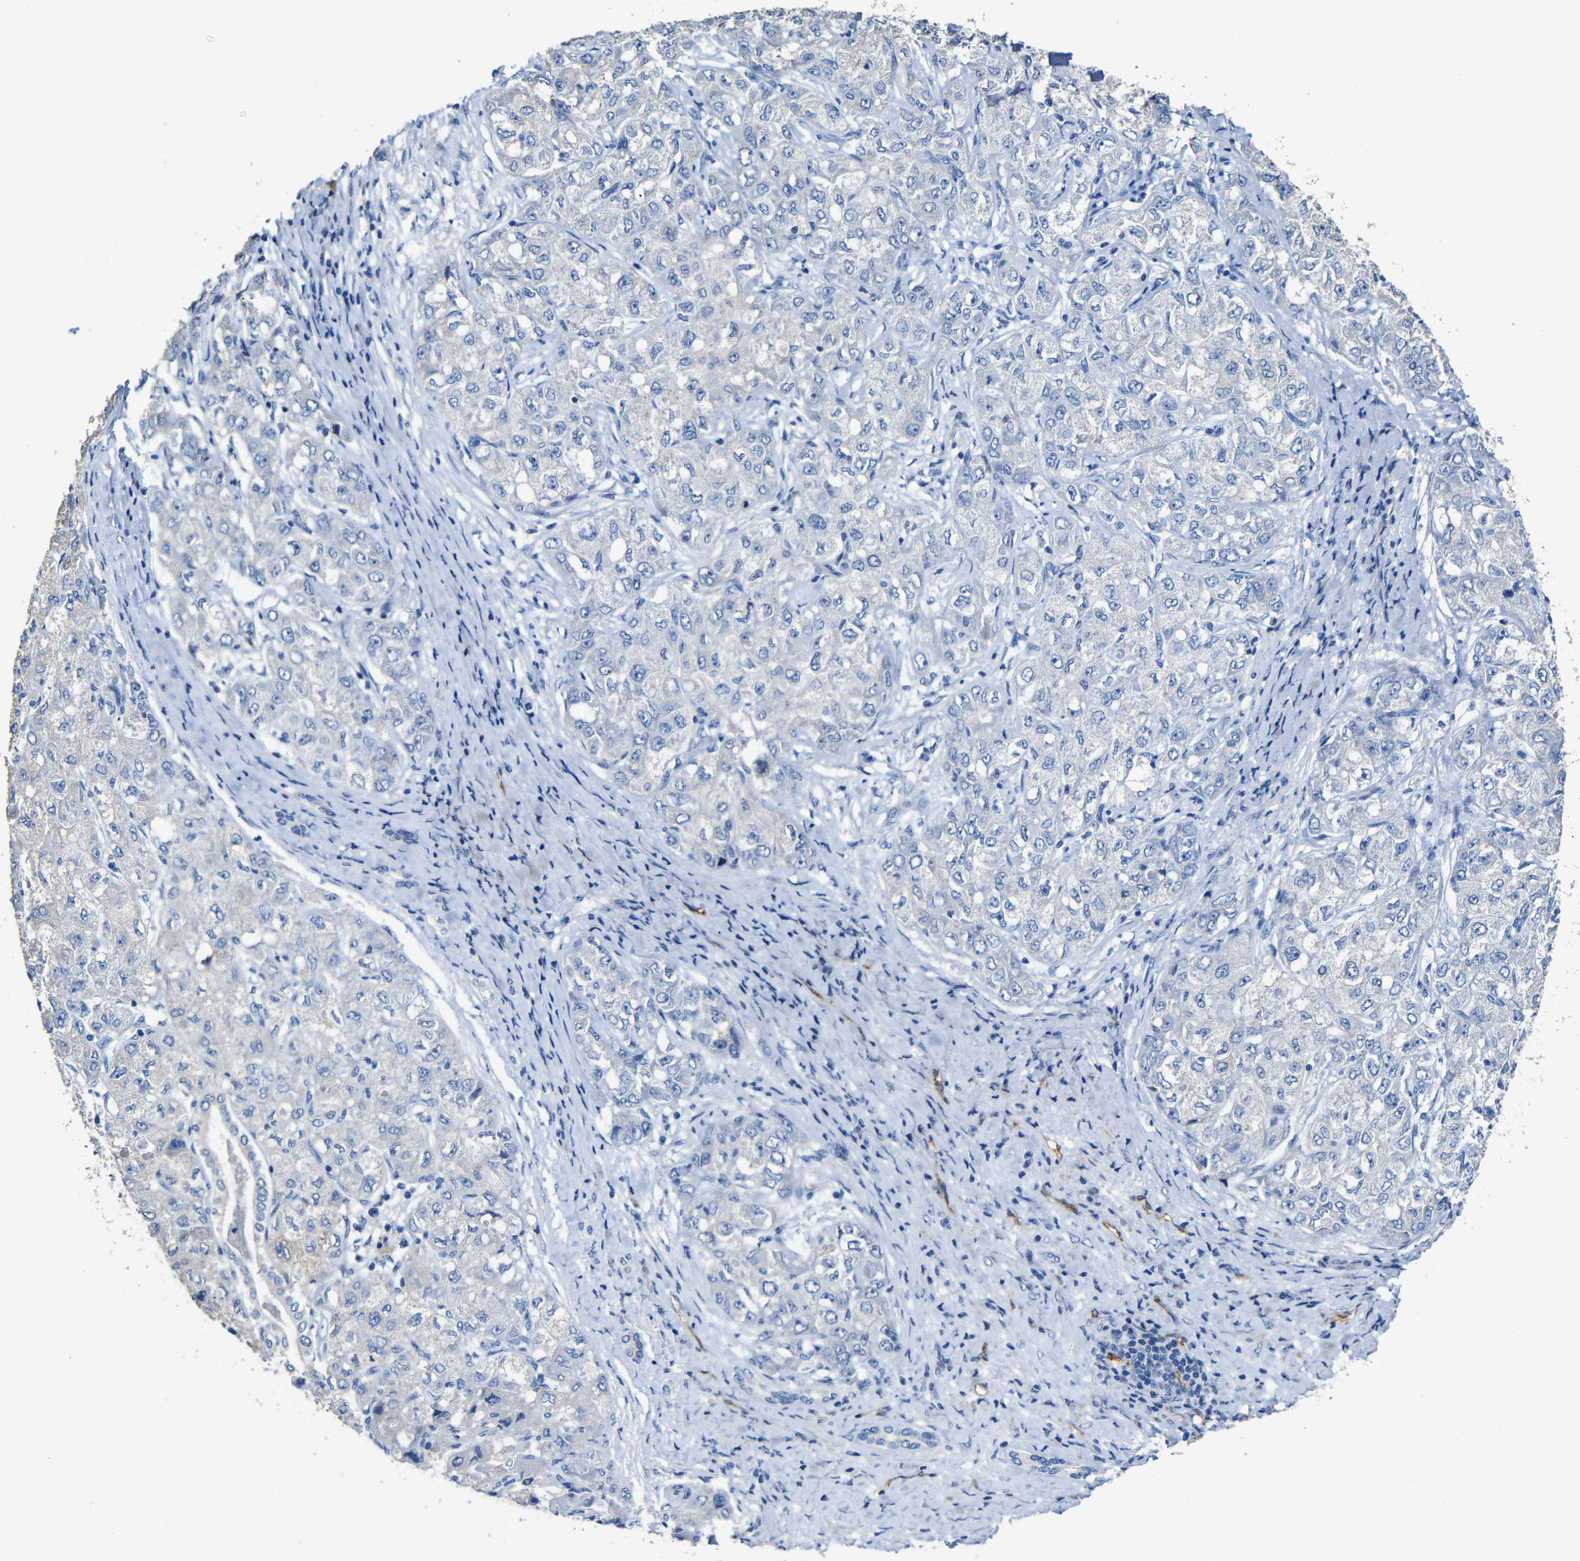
{"staining": {"intensity": "negative", "quantity": "none", "location": "none"}, "tissue": "liver cancer", "cell_type": "Tumor cells", "image_type": "cancer", "snomed": [{"axis": "morphology", "description": "Carcinoma, Hepatocellular, NOS"}, {"axis": "topography", "description": "Liver"}], "caption": "Tumor cells are negative for brown protein staining in hepatocellular carcinoma (liver). (Immunohistochemistry (ihc), brightfield microscopy, high magnification).", "gene": "ACKR2", "patient": {"sex": "male", "age": 80}}